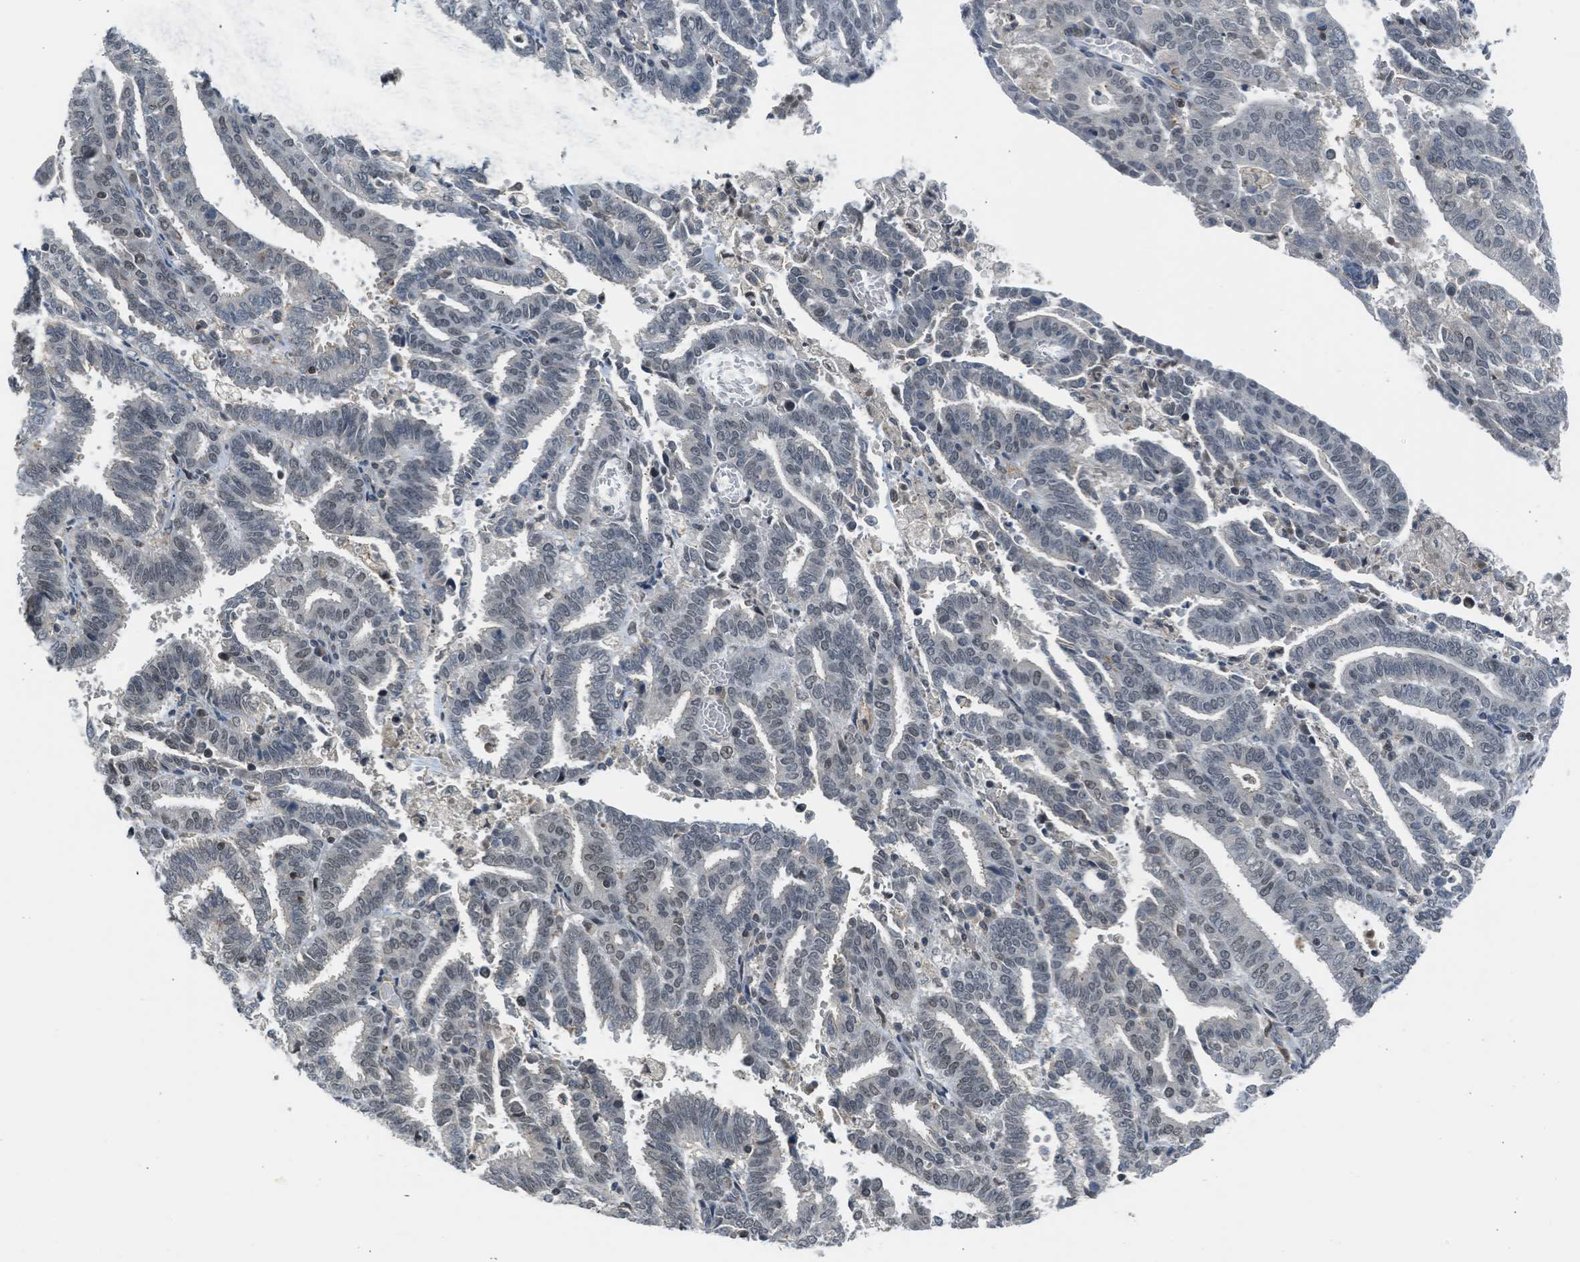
{"staining": {"intensity": "weak", "quantity": "<25%", "location": "nuclear"}, "tissue": "endometrial cancer", "cell_type": "Tumor cells", "image_type": "cancer", "snomed": [{"axis": "morphology", "description": "Adenocarcinoma, NOS"}, {"axis": "topography", "description": "Uterus"}], "caption": "This is an IHC histopathology image of human endometrial adenocarcinoma. There is no positivity in tumor cells.", "gene": "TTBK2", "patient": {"sex": "female", "age": 83}}